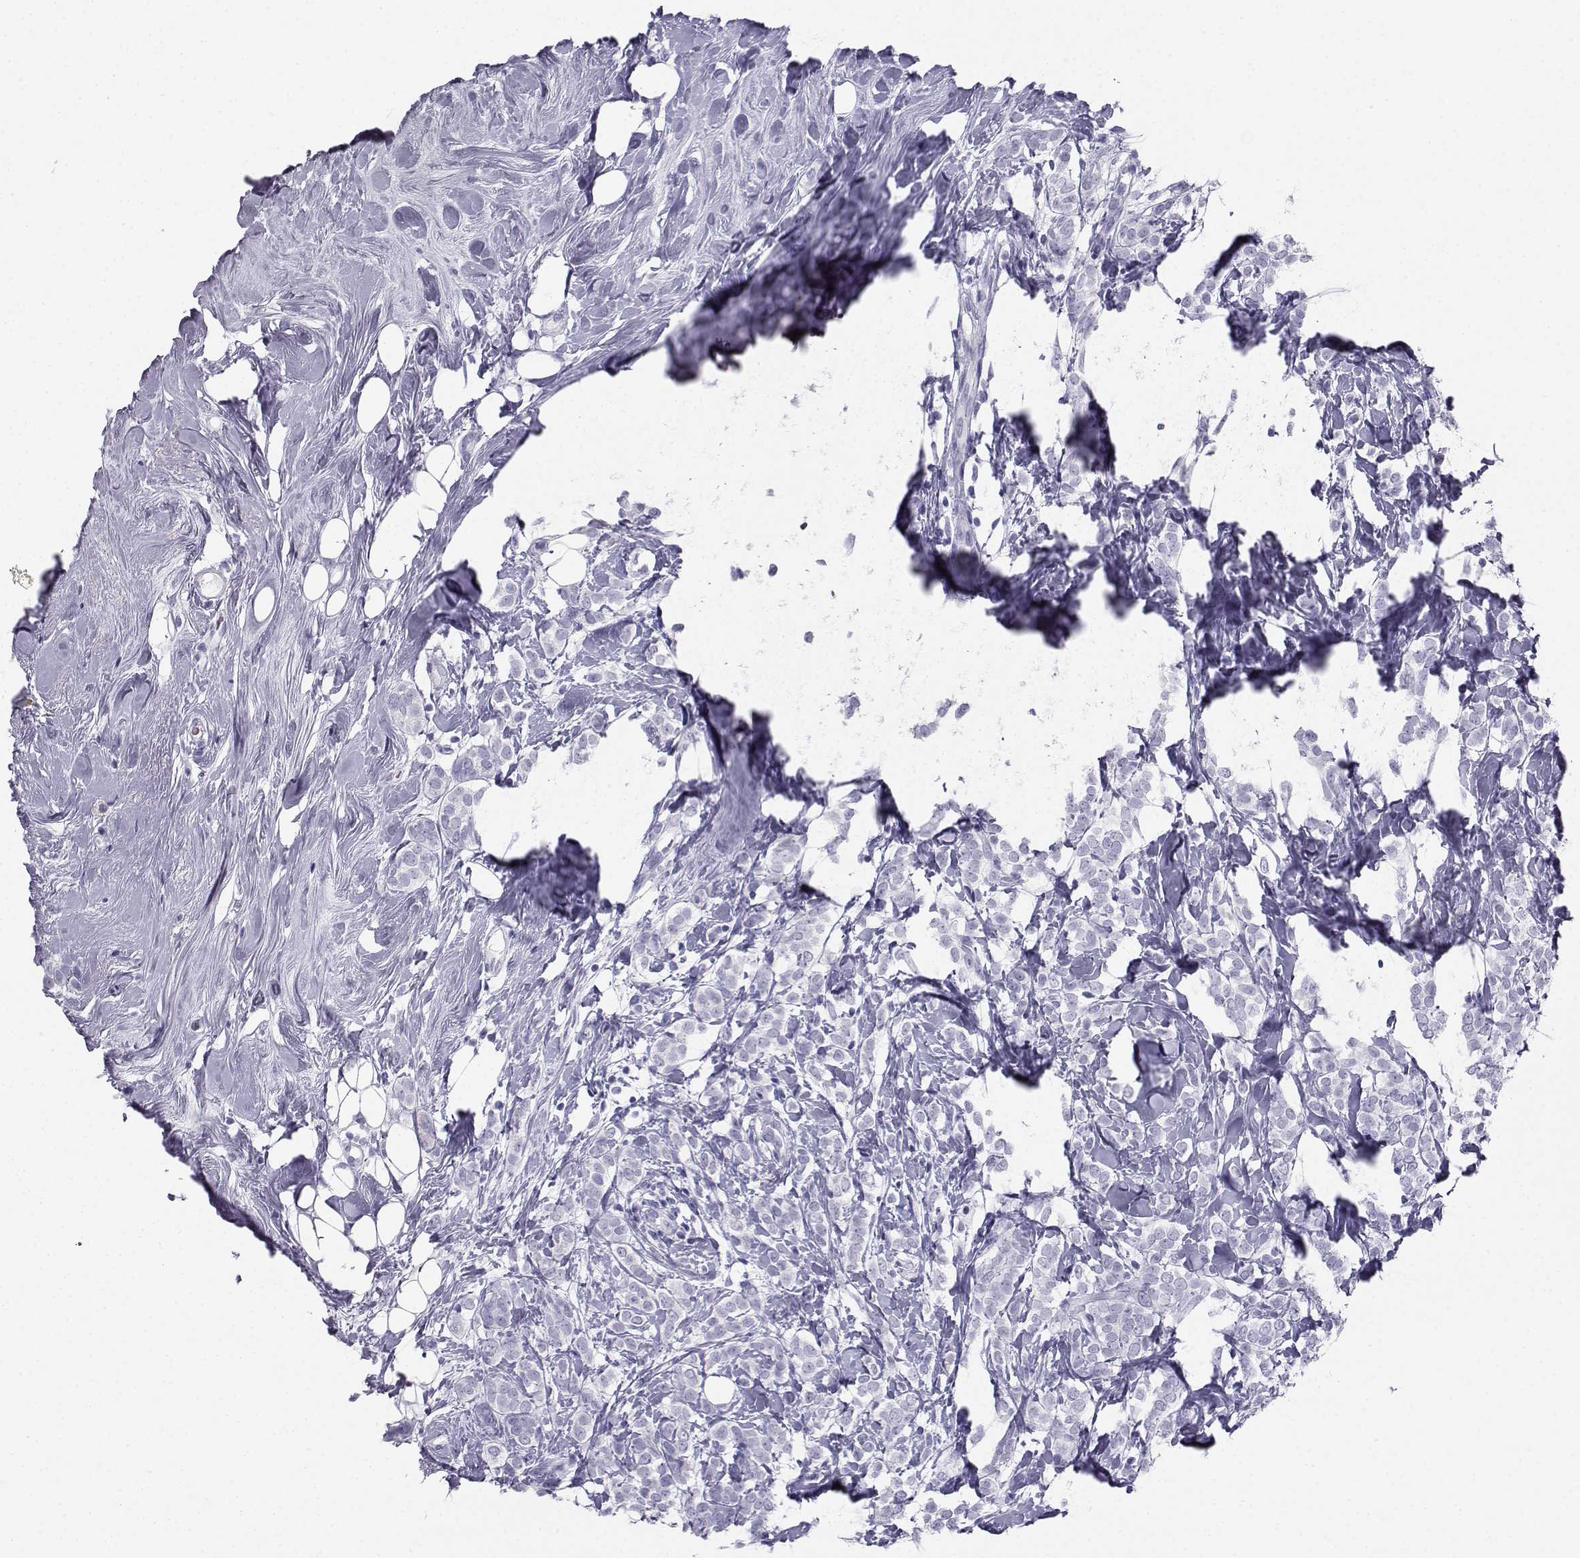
{"staining": {"intensity": "negative", "quantity": "none", "location": "none"}, "tissue": "breast cancer", "cell_type": "Tumor cells", "image_type": "cancer", "snomed": [{"axis": "morphology", "description": "Lobular carcinoma"}, {"axis": "topography", "description": "Breast"}], "caption": "Immunohistochemical staining of breast cancer (lobular carcinoma) shows no significant expression in tumor cells.", "gene": "SST", "patient": {"sex": "female", "age": 49}}